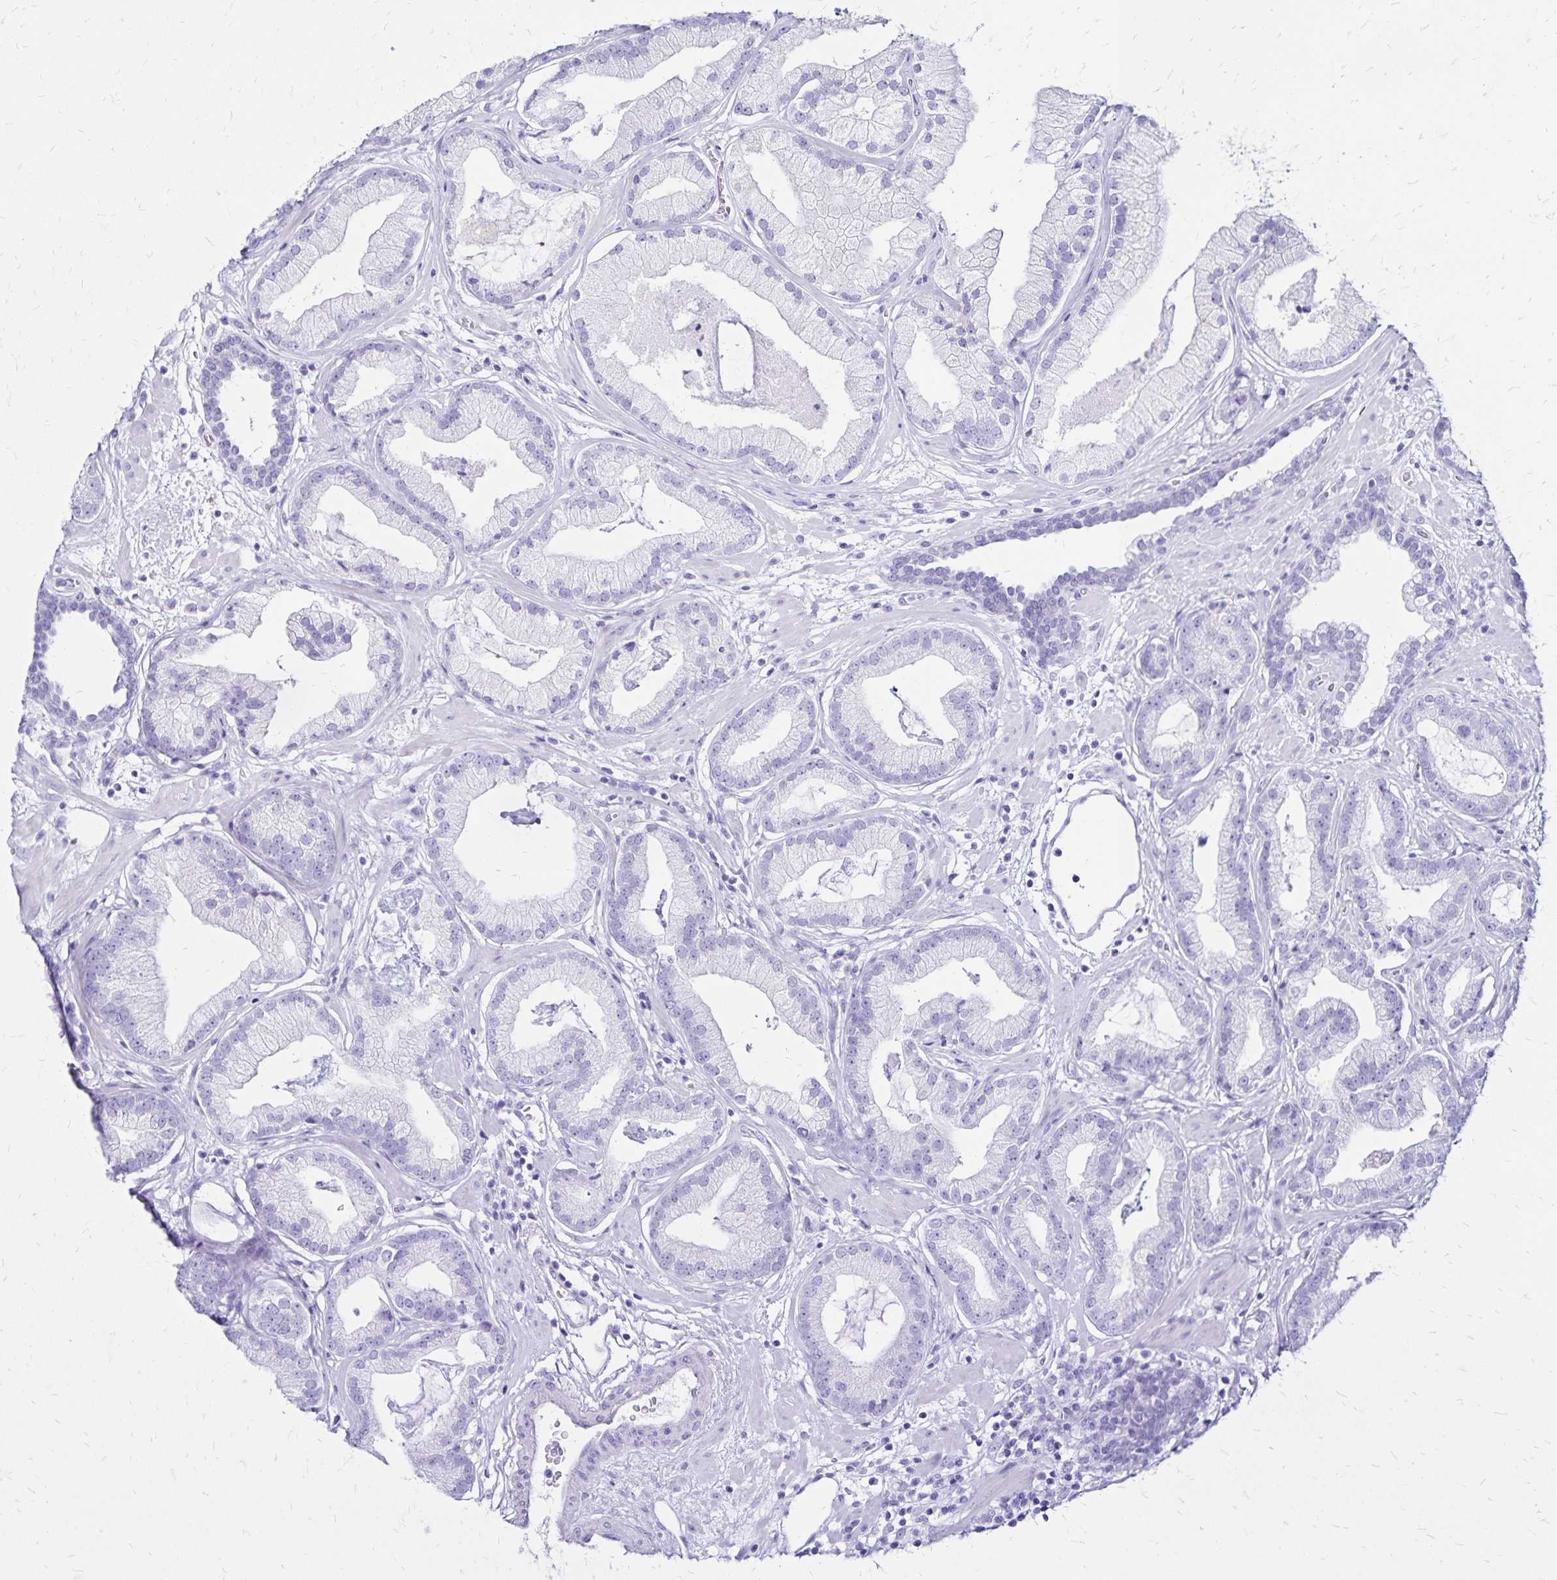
{"staining": {"intensity": "negative", "quantity": "none", "location": "none"}, "tissue": "prostate cancer", "cell_type": "Tumor cells", "image_type": "cancer", "snomed": [{"axis": "morphology", "description": "Adenocarcinoma, Low grade"}, {"axis": "topography", "description": "Prostate"}], "caption": "Tumor cells show no significant protein positivity in adenocarcinoma (low-grade) (prostate).", "gene": "LIN28B", "patient": {"sex": "male", "age": 62}}